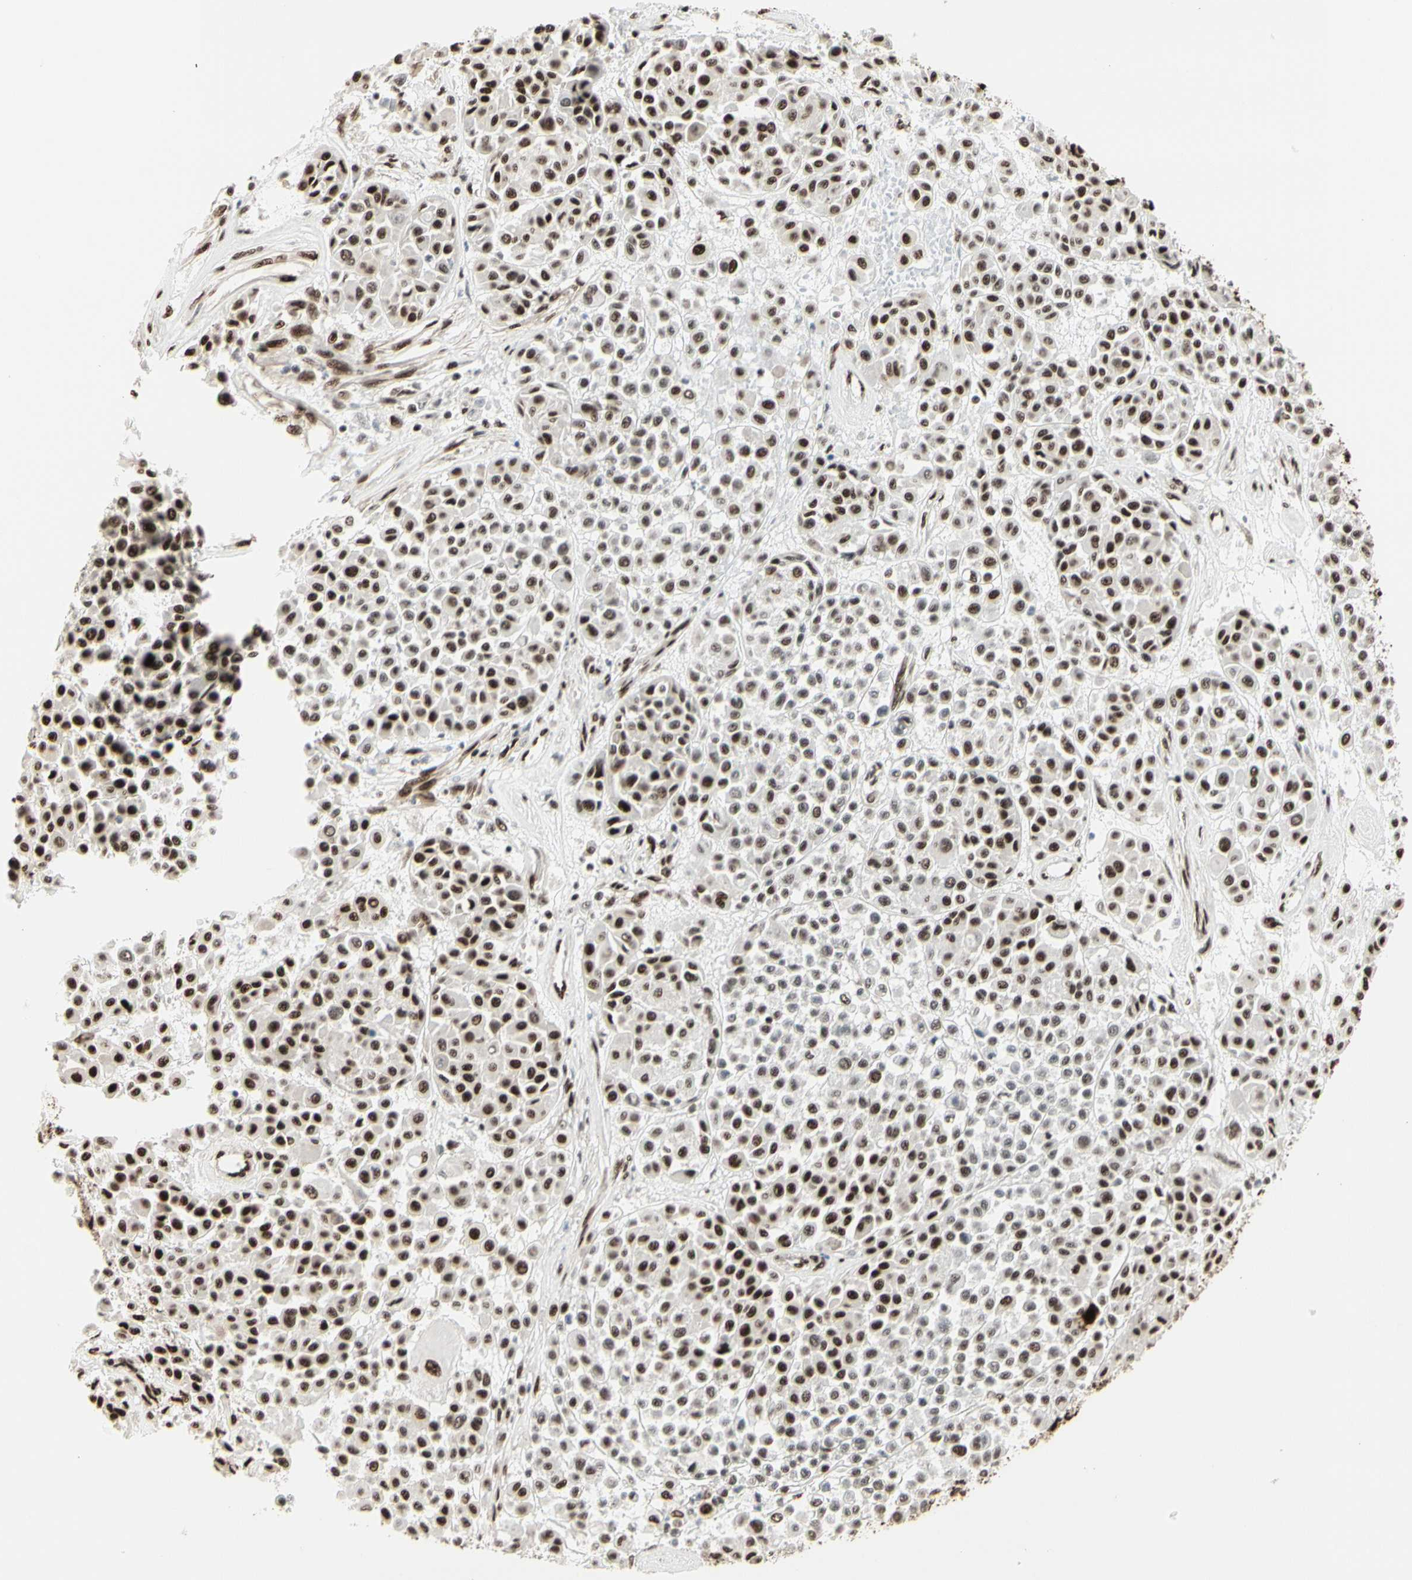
{"staining": {"intensity": "strong", "quantity": ">75%", "location": "nuclear"}, "tissue": "melanoma", "cell_type": "Tumor cells", "image_type": "cancer", "snomed": [{"axis": "morphology", "description": "Malignant melanoma, Metastatic site"}, {"axis": "topography", "description": "Soft tissue"}], "caption": "Protein staining shows strong nuclear staining in approximately >75% of tumor cells in malignant melanoma (metastatic site).", "gene": "HEXIM1", "patient": {"sex": "male", "age": 41}}